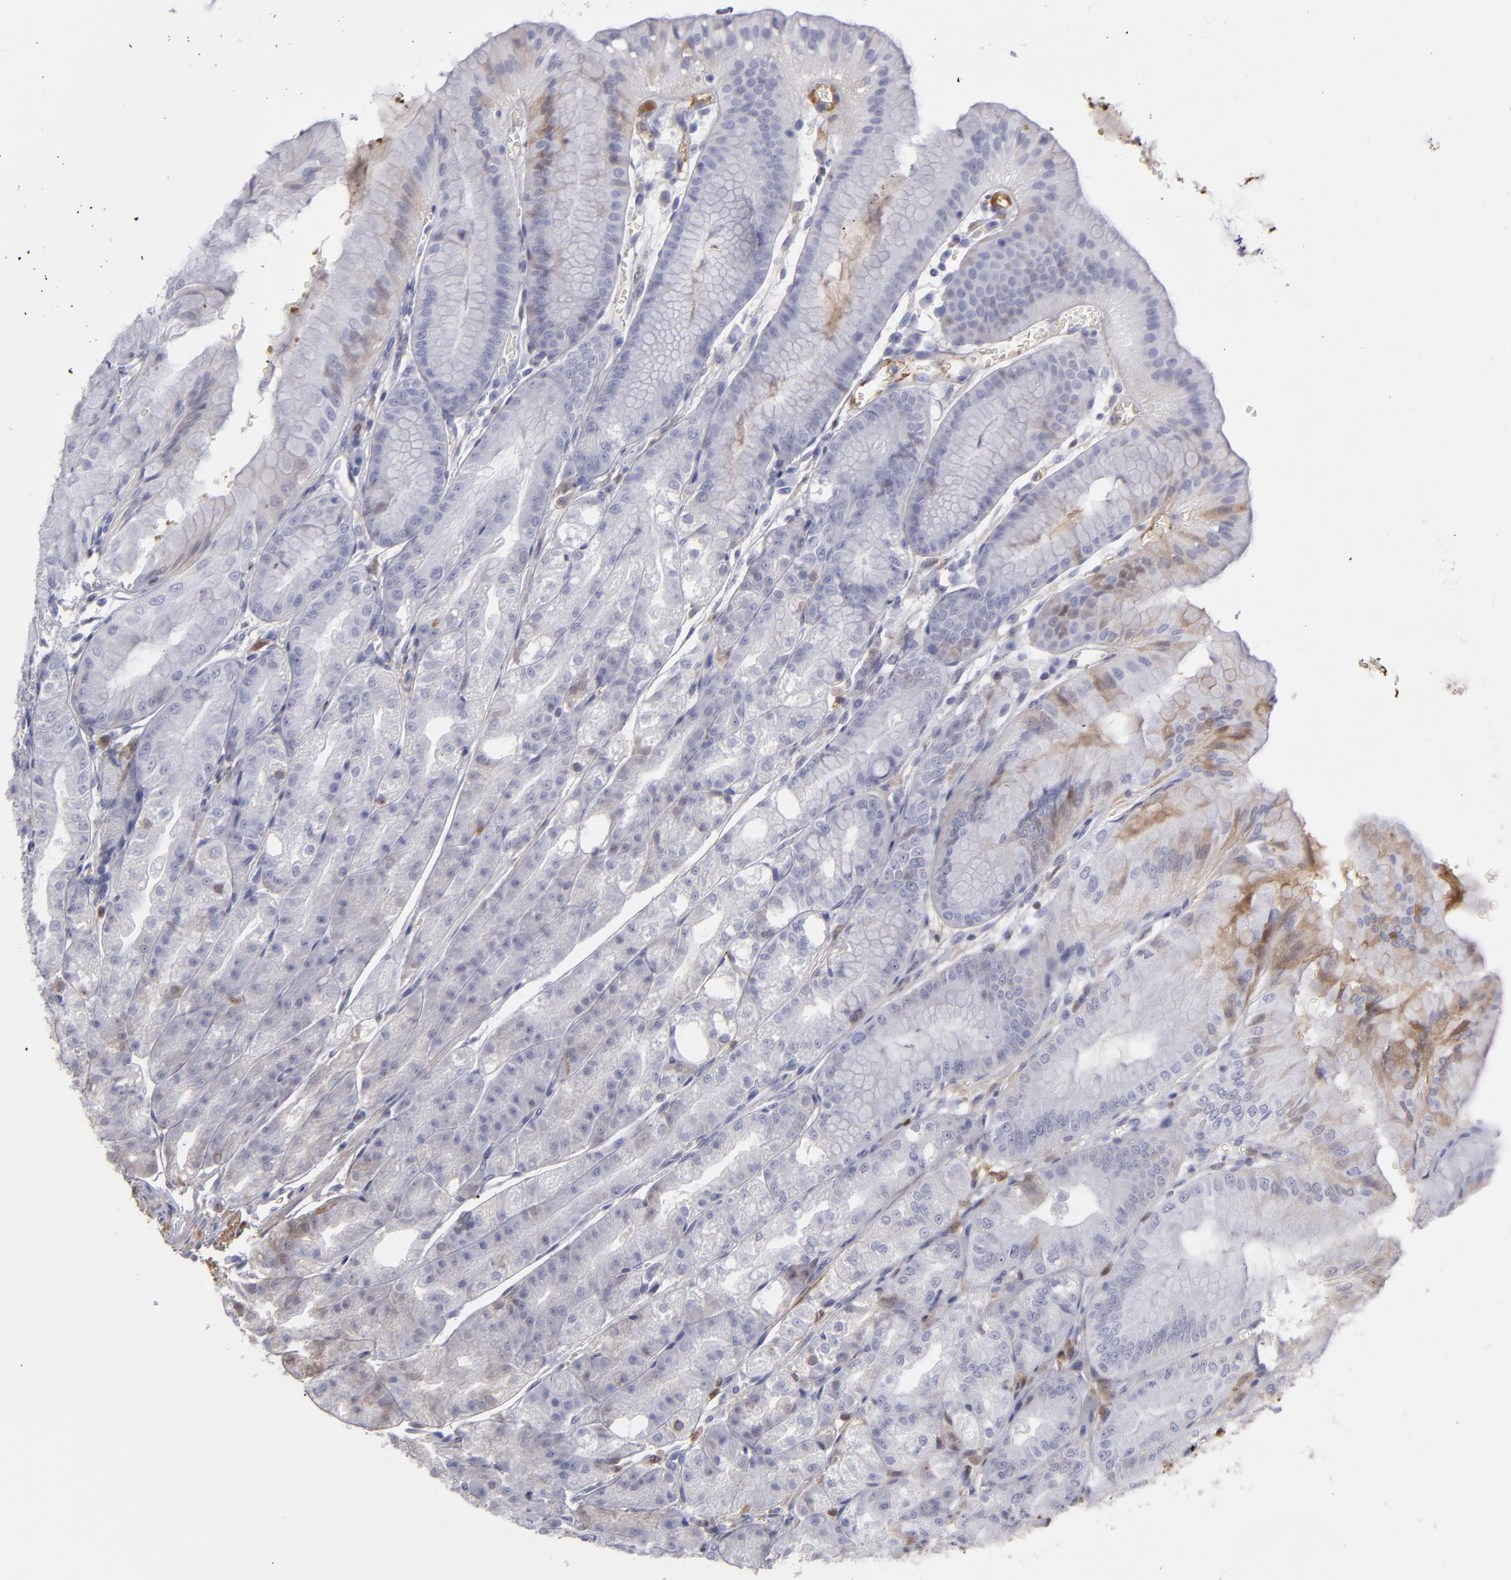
{"staining": {"intensity": "weak", "quantity": "<25%", "location": "nuclear"}, "tissue": "stomach", "cell_type": "Glandular cells", "image_type": "normal", "snomed": [{"axis": "morphology", "description": "Normal tissue, NOS"}, {"axis": "topography", "description": "Stomach, lower"}], "caption": "DAB immunohistochemical staining of benign stomach reveals no significant positivity in glandular cells. (DAB (3,3'-diaminobenzidine) immunohistochemistry with hematoxylin counter stain).", "gene": "SERPINA1", "patient": {"sex": "male", "age": 71}}